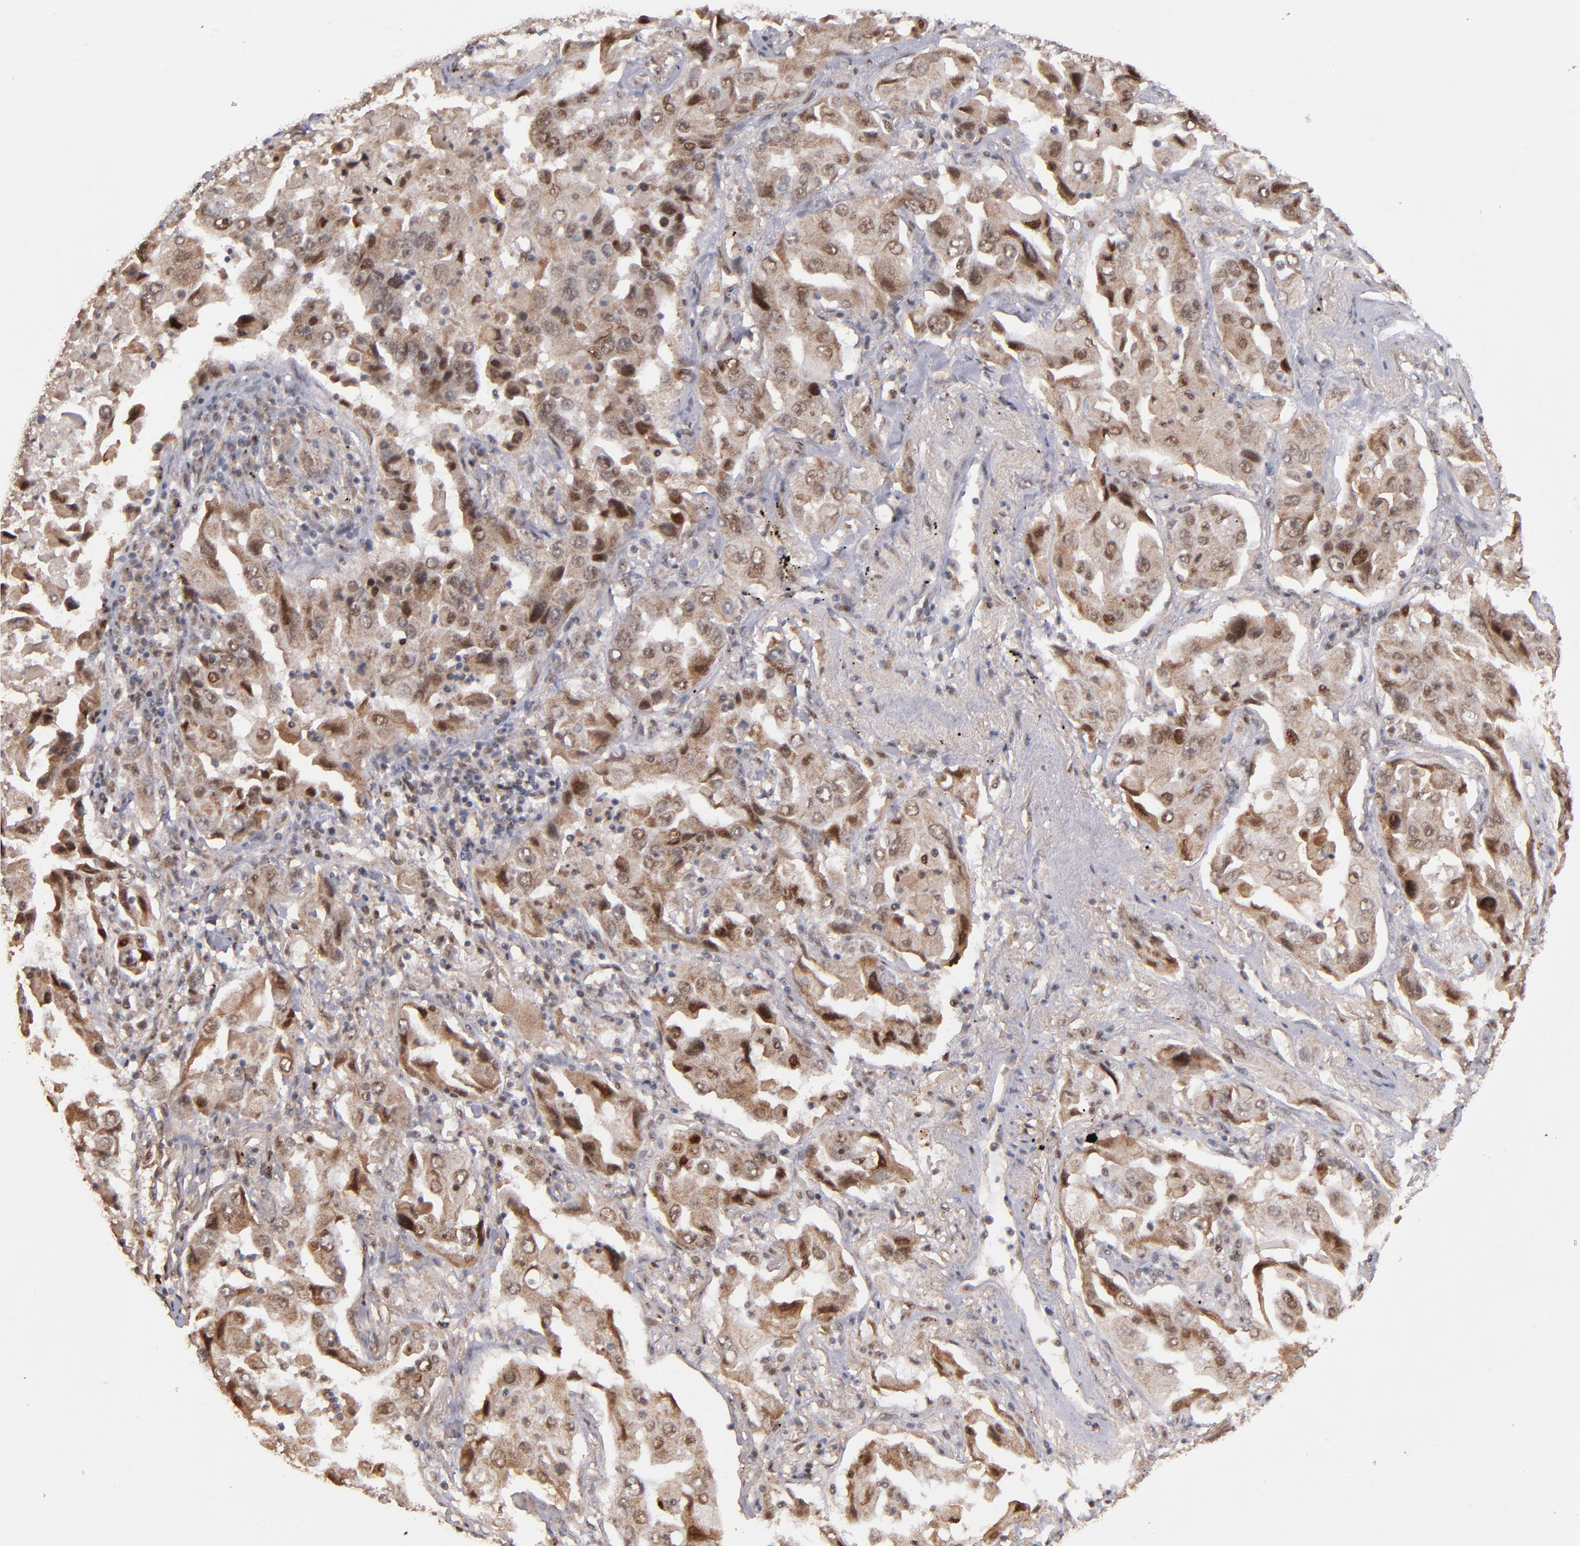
{"staining": {"intensity": "weak", "quantity": "25%-75%", "location": "cytoplasmic/membranous,nuclear"}, "tissue": "lung cancer", "cell_type": "Tumor cells", "image_type": "cancer", "snomed": [{"axis": "morphology", "description": "Adenocarcinoma, NOS"}, {"axis": "topography", "description": "Lung"}], "caption": "Human adenocarcinoma (lung) stained with a brown dye reveals weak cytoplasmic/membranous and nuclear positive staining in approximately 25%-75% of tumor cells.", "gene": "EAPP", "patient": {"sex": "female", "age": 65}}